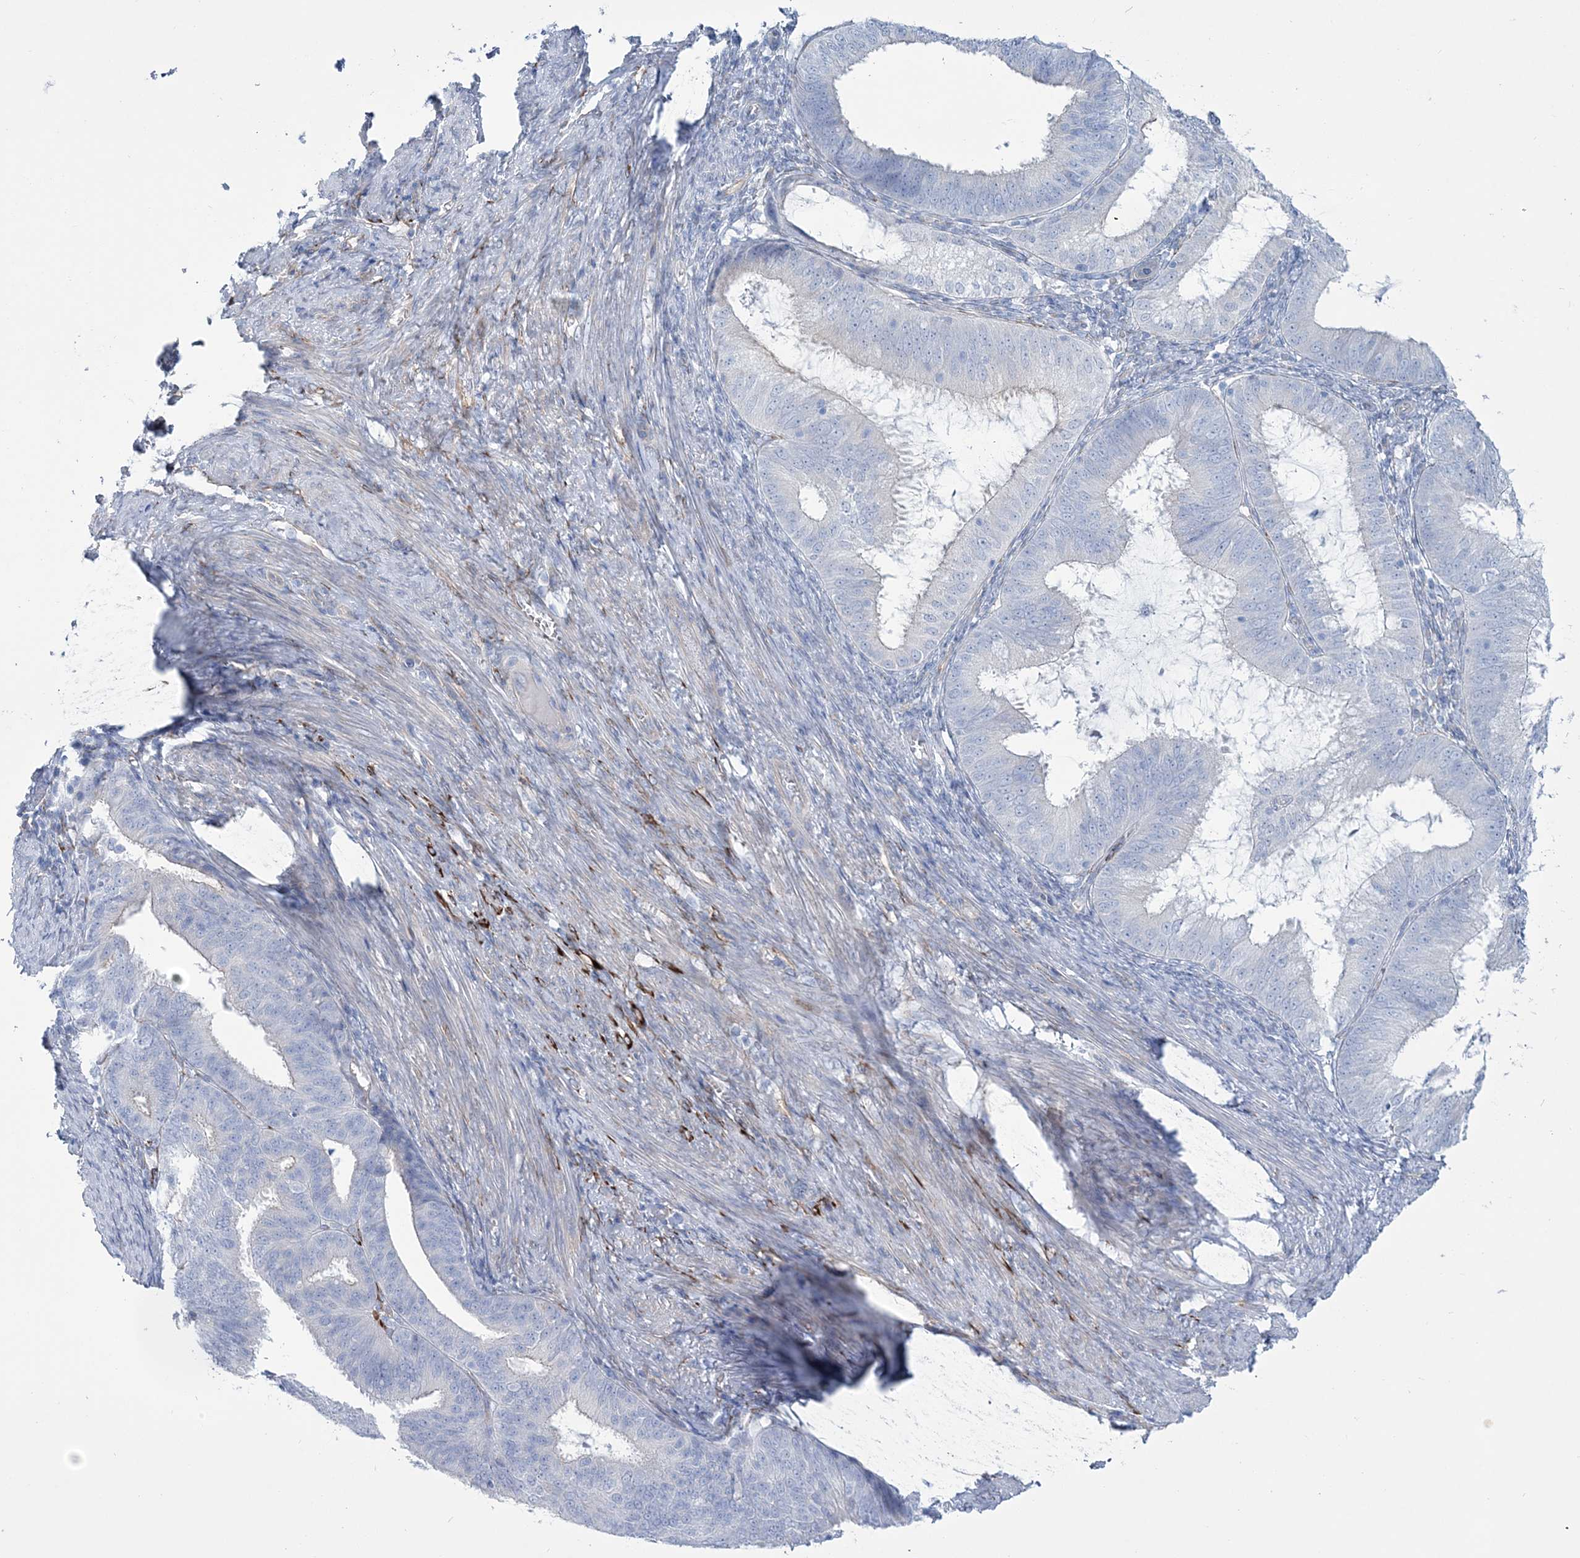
{"staining": {"intensity": "negative", "quantity": "none", "location": "none"}, "tissue": "endometrial cancer", "cell_type": "Tumor cells", "image_type": "cancer", "snomed": [{"axis": "morphology", "description": "Adenocarcinoma, NOS"}, {"axis": "topography", "description": "Endometrium"}], "caption": "The micrograph shows no significant staining in tumor cells of endometrial adenocarcinoma. (Stains: DAB (3,3'-diaminobenzidine) immunohistochemistry (IHC) with hematoxylin counter stain, Microscopy: brightfield microscopy at high magnification).", "gene": "RAB11FIP5", "patient": {"sex": "female", "age": 51}}